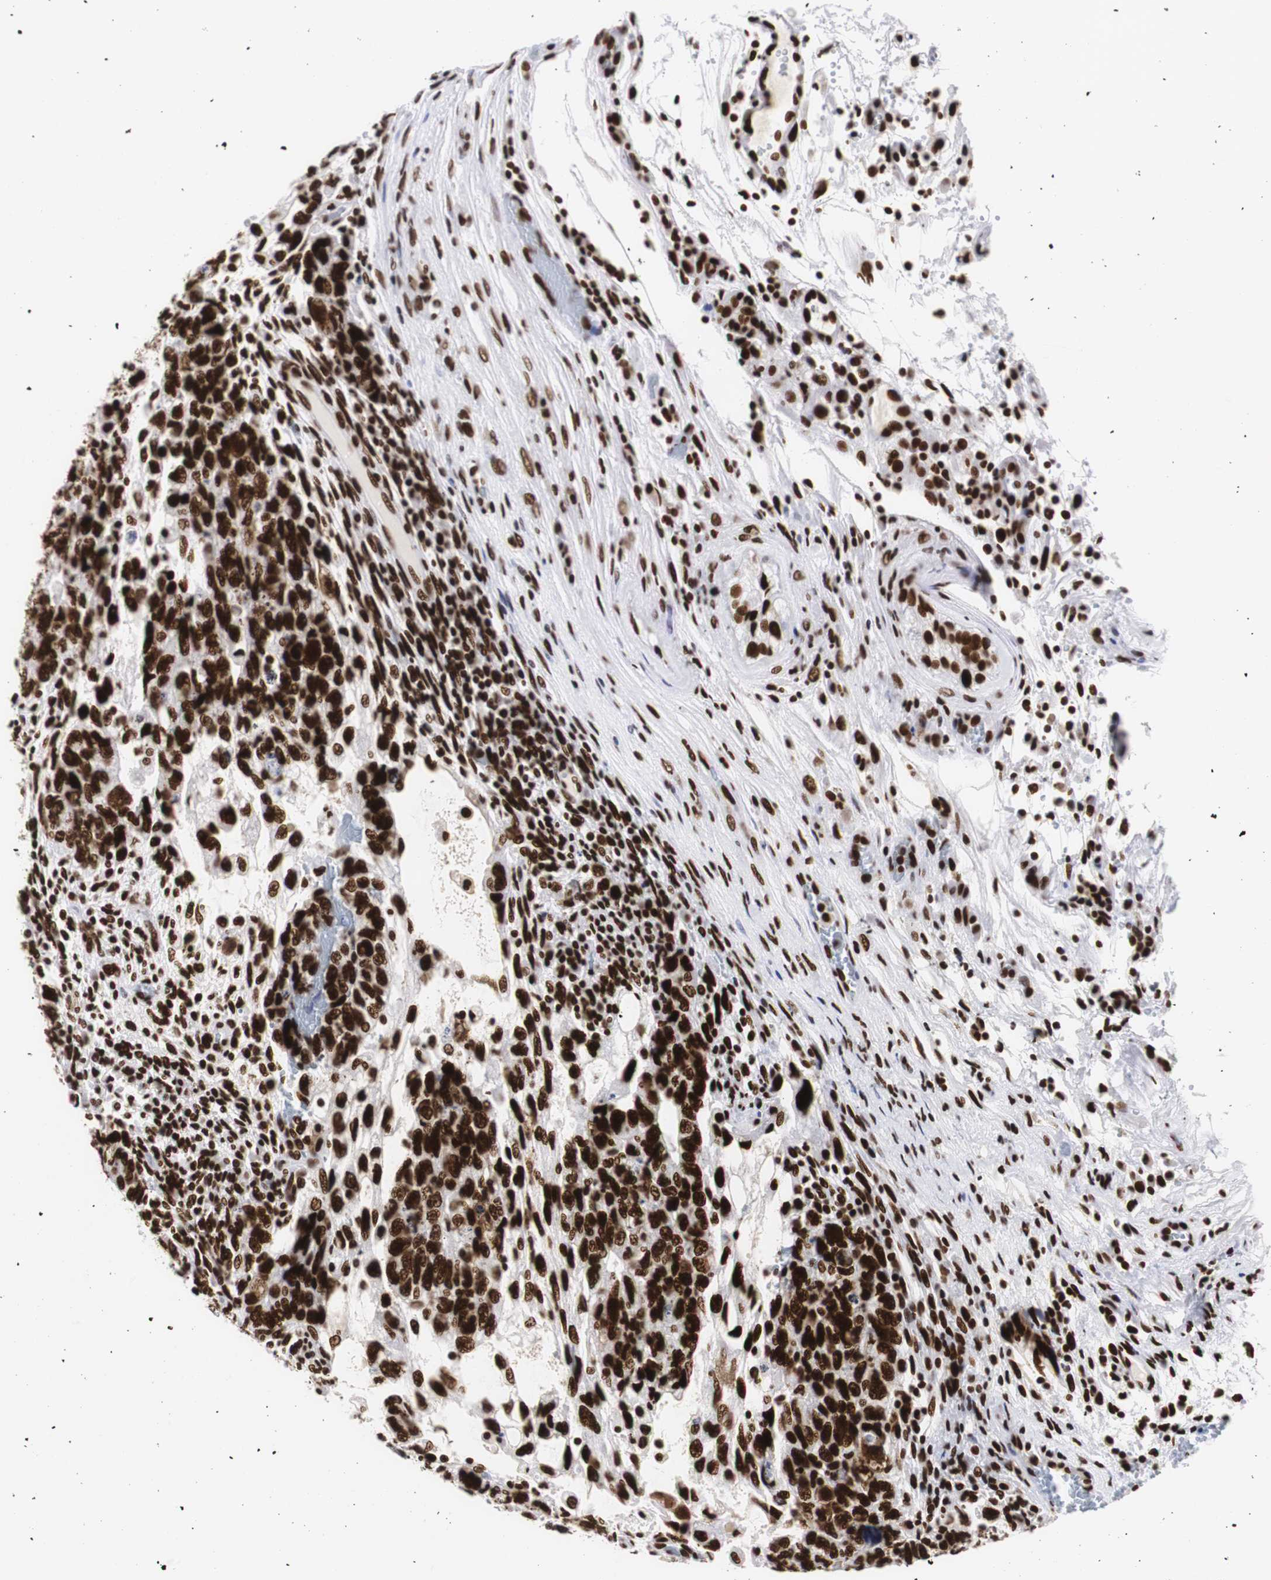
{"staining": {"intensity": "strong", "quantity": ">75%", "location": "nuclear"}, "tissue": "testis cancer", "cell_type": "Tumor cells", "image_type": "cancer", "snomed": [{"axis": "morphology", "description": "Normal tissue, NOS"}, {"axis": "morphology", "description": "Carcinoma, Embryonal, NOS"}, {"axis": "topography", "description": "Testis"}], "caption": "High-magnification brightfield microscopy of testis cancer stained with DAB (brown) and counterstained with hematoxylin (blue). tumor cells exhibit strong nuclear expression is present in about>75% of cells.", "gene": "HNRNPH2", "patient": {"sex": "male", "age": 36}}